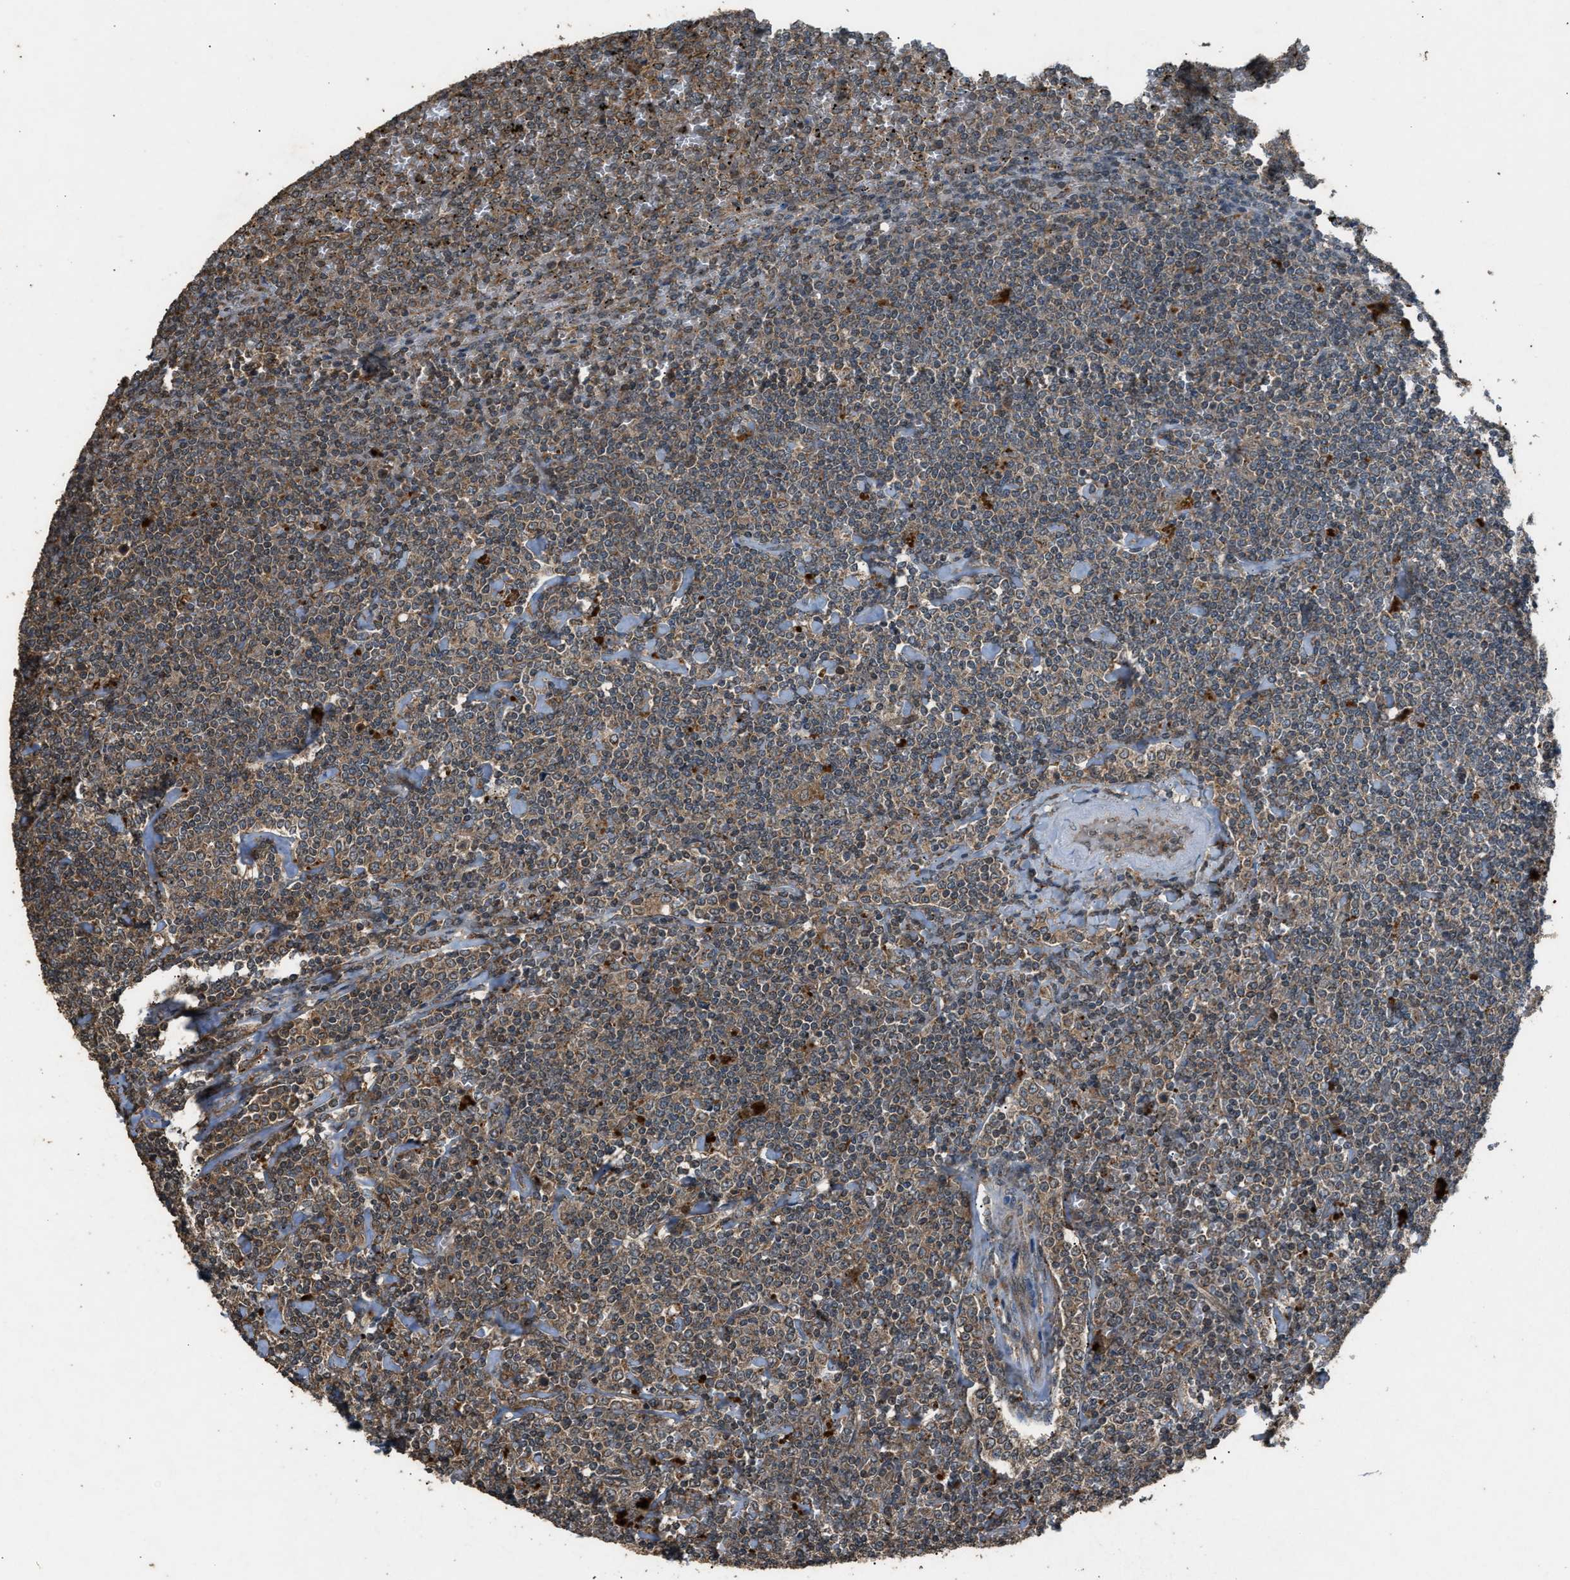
{"staining": {"intensity": "moderate", "quantity": ">75%", "location": "cytoplasmic/membranous"}, "tissue": "lymphoma", "cell_type": "Tumor cells", "image_type": "cancer", "snomed": [{"axis": "morphology", "description": "Malignant lymphoma, non-Hodgkin's type, Low grade"}, {"axis": "topography", "description": "Spleen"}], "caption": "Brown immunohistochemical staining in lymphoma demonstrates moderate cytoplasmic/membranous positivity in about >75% of tumor cells.", "gene": "PSMD1", "patient": {"sex": "female", "age": 19}}